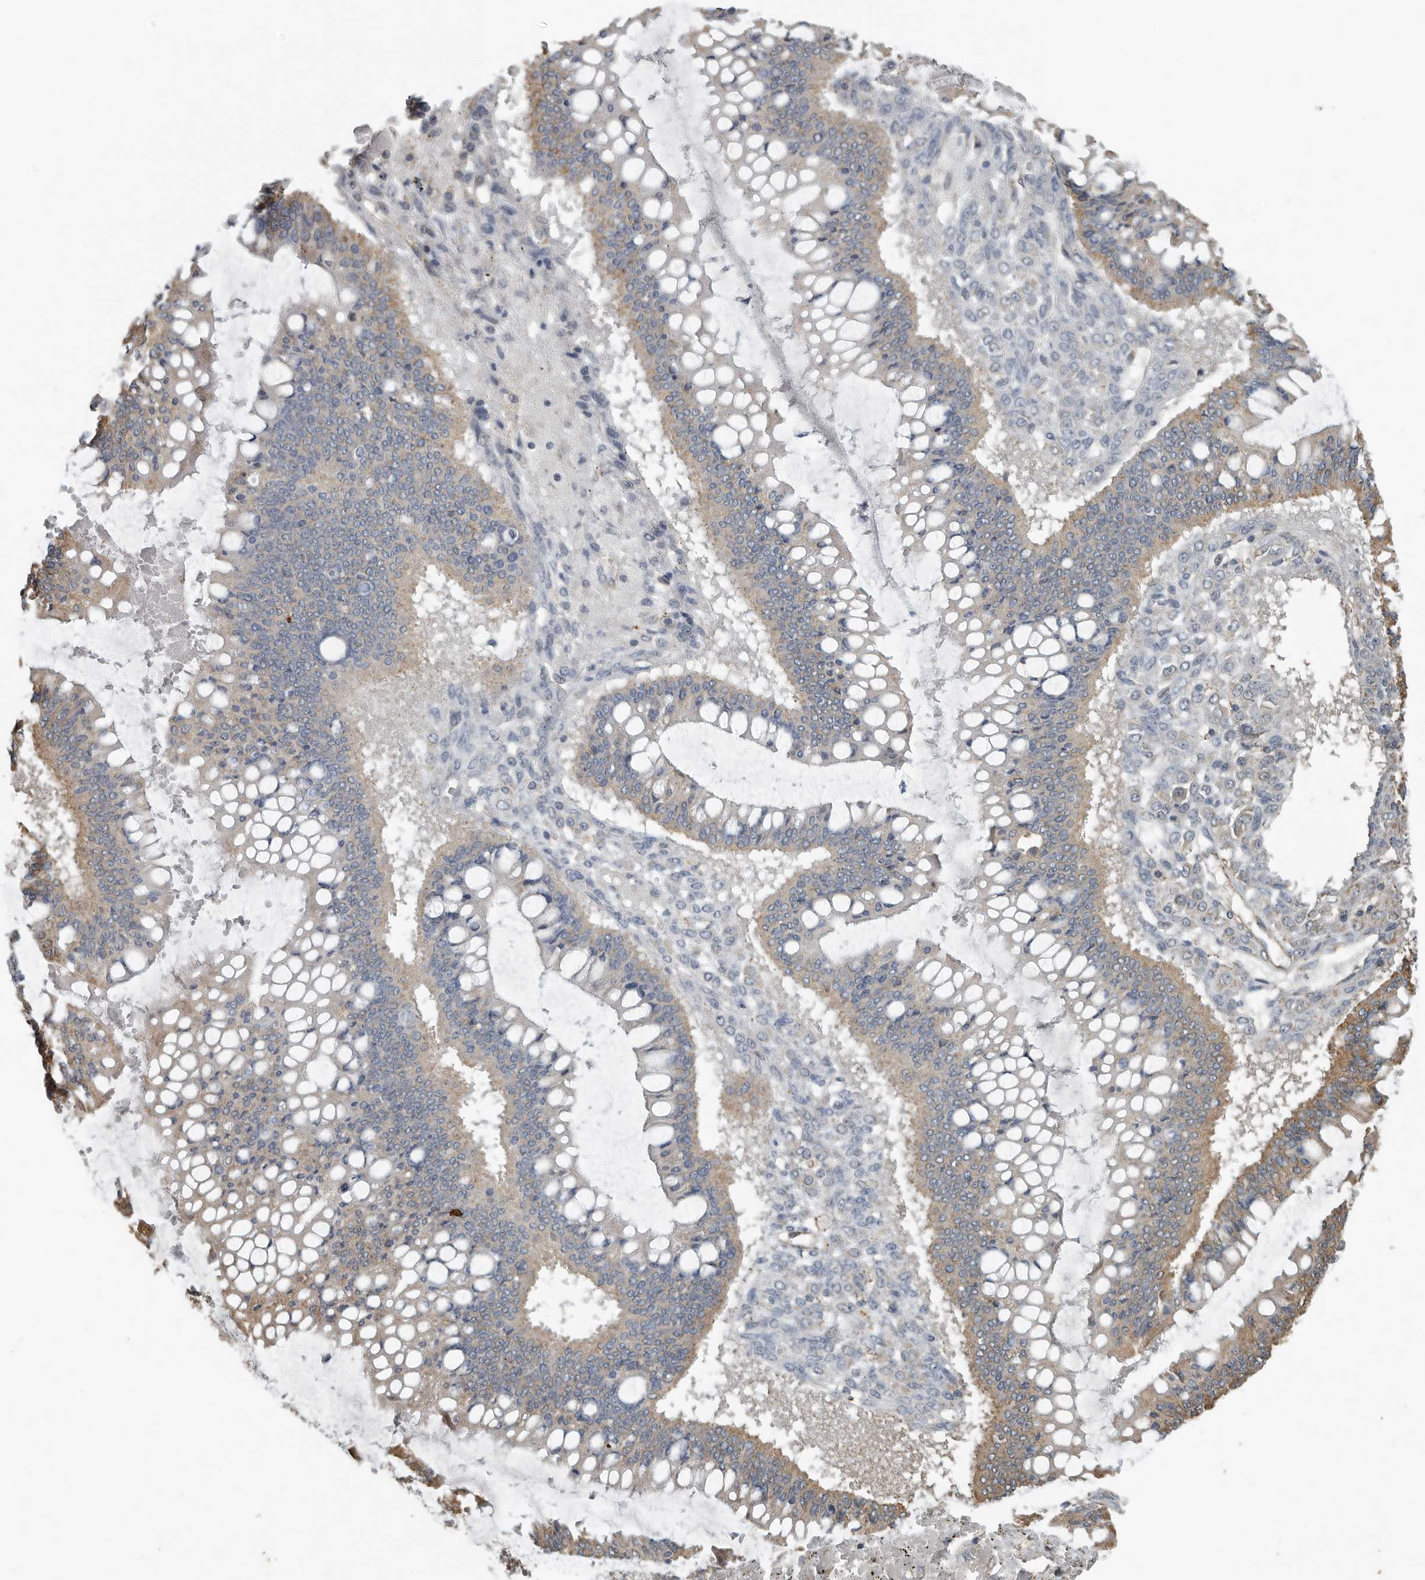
{"staining": {"intensity": "moderate", "quantity": "<25%", "location": "cytoplasmic/membranous"}, "tissue": "ovarian cancer", "cell_type": "Tumor cells", "image_type": "cancer", "snomed": [{"axis": "morphology", "description": "Cystadenocarcinoma, mucinous, NOS"}, {"axis": "topography", "description": "Ovary"}], "caption": "A brown stain highlights moderate cytoplasmic/membranous staining of a protein in ovarian cancer (mucinous cystadenocarcinoma) tumor cells.", "gene": "AFAP1", "patient": {"sex": "female", "age": 73}}